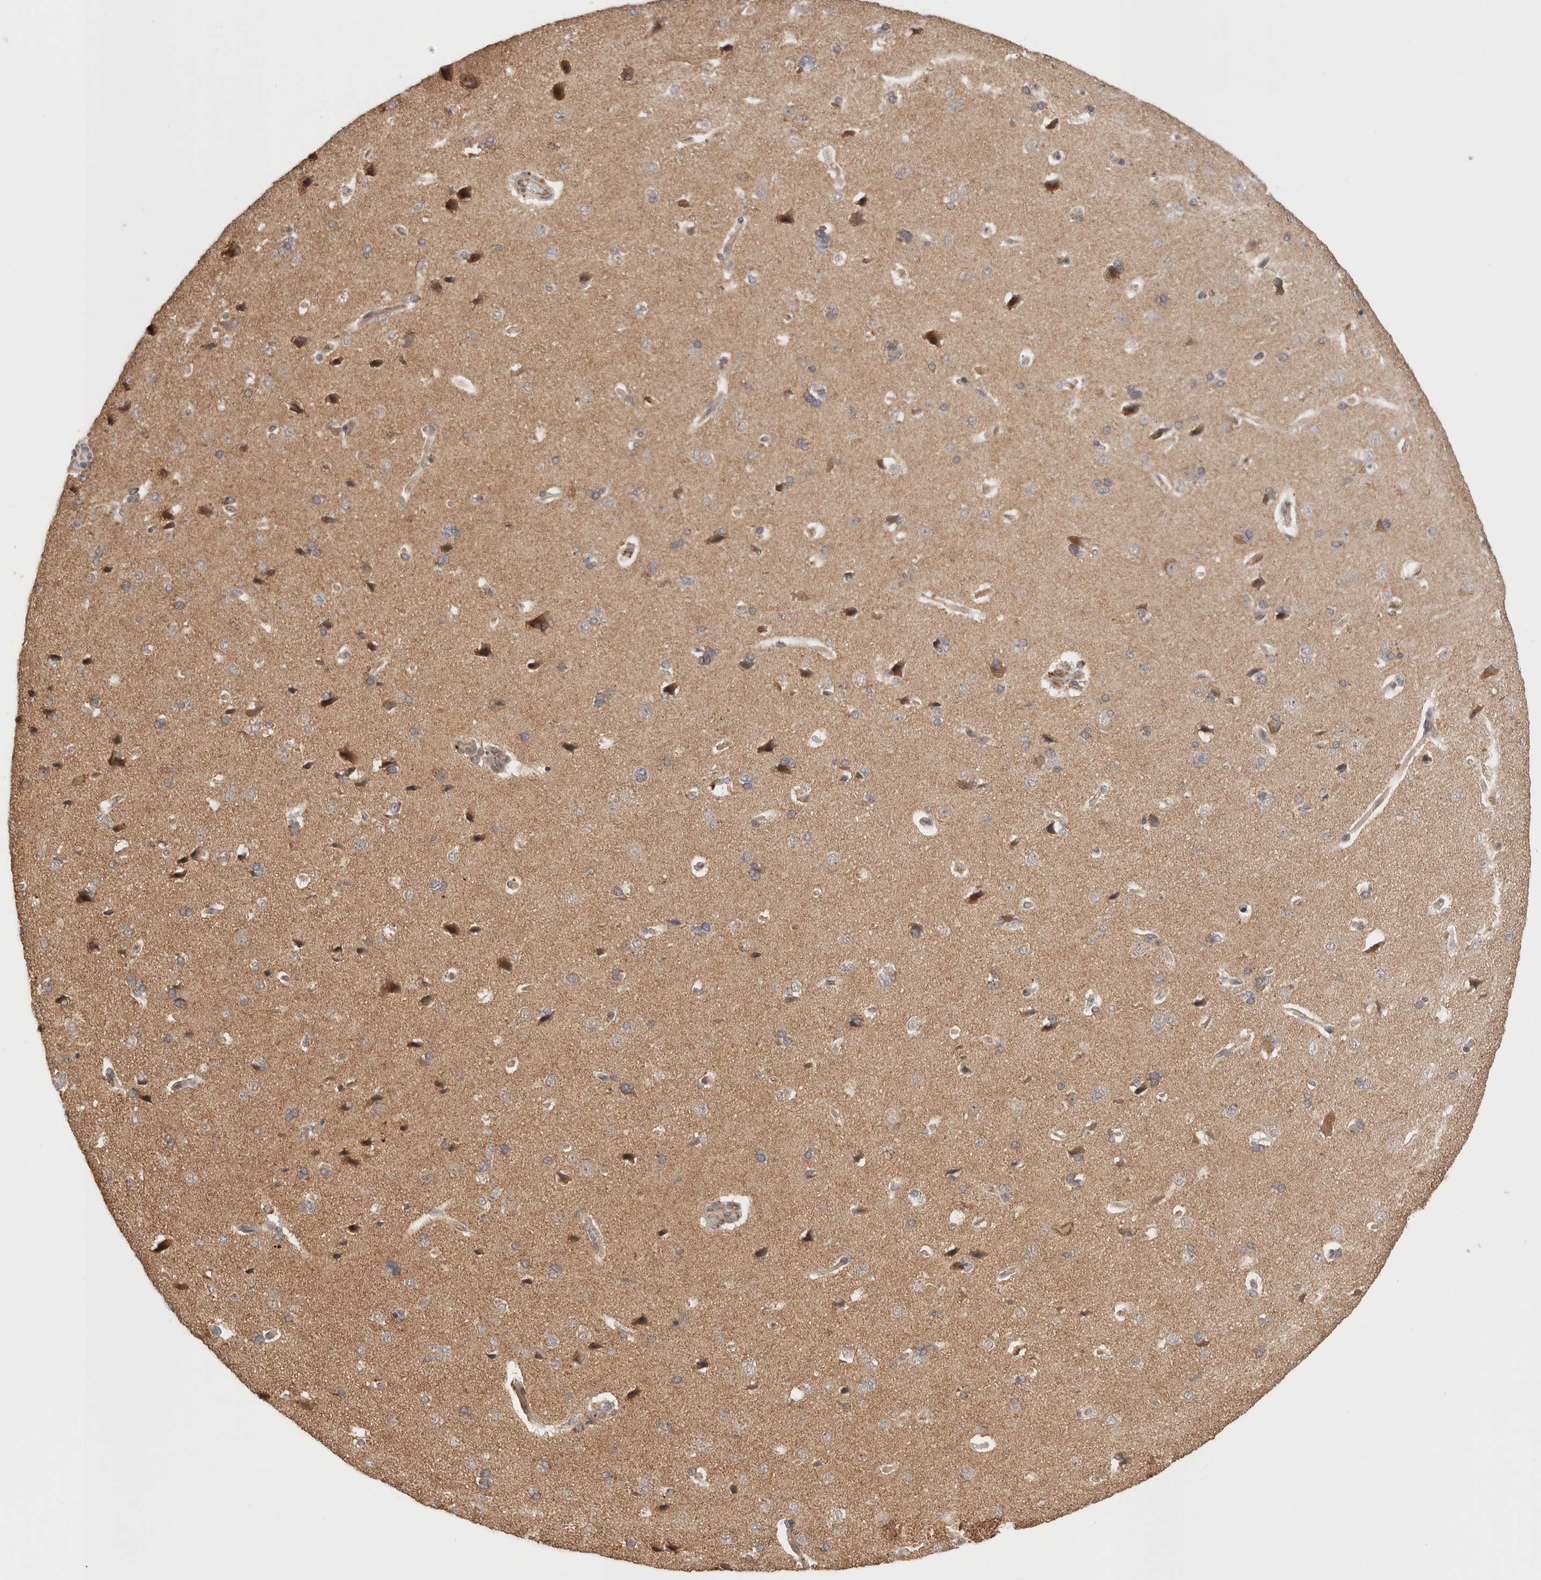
{"staining": {"intensity": "moderate", "quantity": ">75%", "location": "cytoplasmic/membranous"}, "tissue": "cerebral cortex", "cell_type": "Endothelial cells", "image_type": "normal", "snomed": [{"axis": "morphology", "description": "Normal tissue, NOS"}, {"axis": "topography", "description": "Cerebral cortex"}], "caption": "Endothelial cells show moderate cytoplasmic/membranous staining in approximately >75% of cells in unremarkable cerebral cortex. (brown staining indicates protein expression, while blue staining denotes nuclei).", "gene": "SIKE1", "patient": {"sex": "male", "age": 62}}